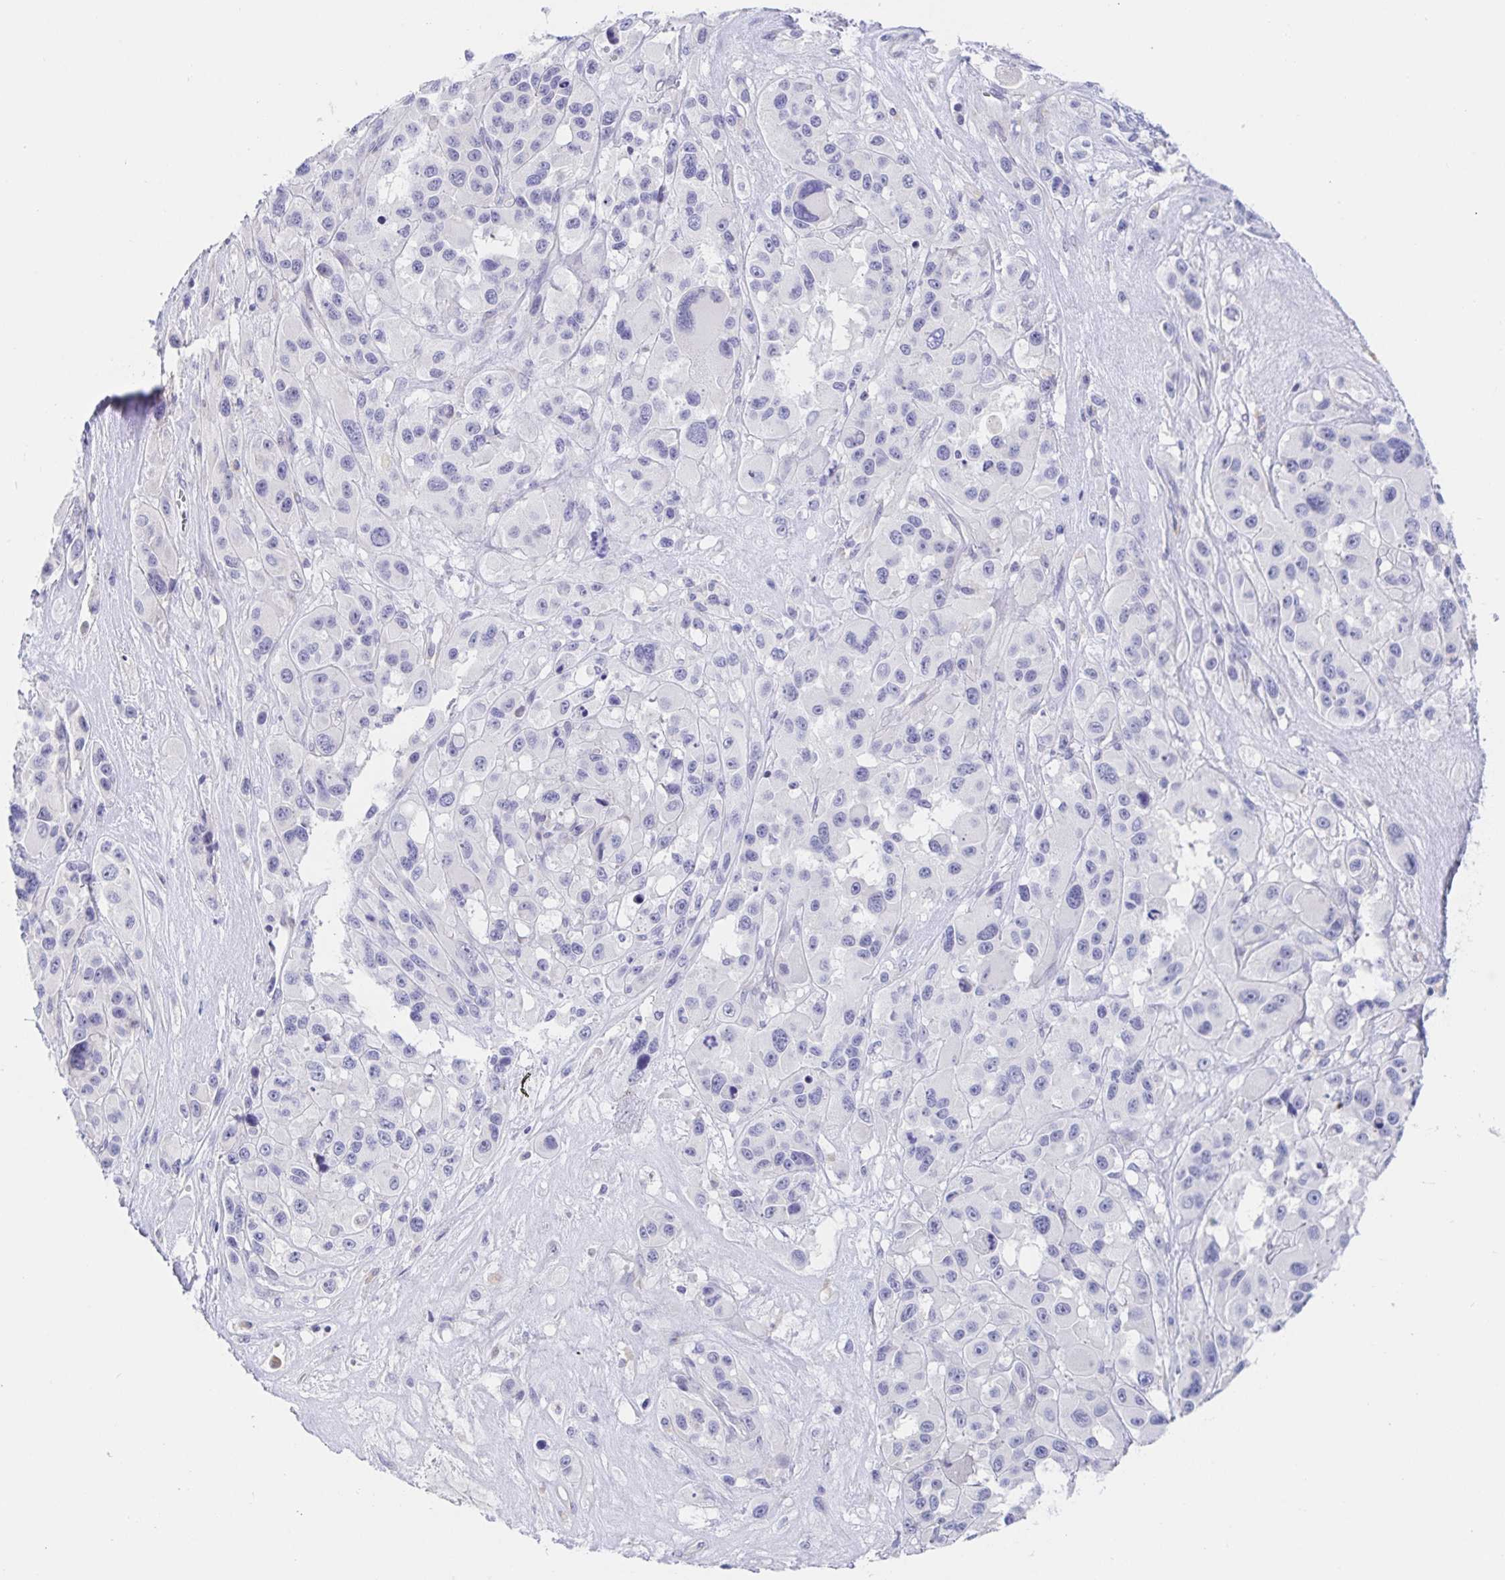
{"staining": {"intensity": "negative", "quantity": "none", "location": "none"}, "tissue": "melanoma", "cell_type": "Tumor cells", "image_type": "cancer", "snomed": [{"axis": "morphology", "description": "Malignant melanoma, Metastatic site"}, {"axis": "topography", "description": "Lymph node"}], "caption": "Immunohistochemistry (IHC) histopathology image of neoplastic tissue: melanoma stained with DAB (3,3'-diaminobenzidine) demonstrates no significant protein expression in tumor cells.", "gene": "SIAH3", "patient": {"sex": "female", "age": 65}}